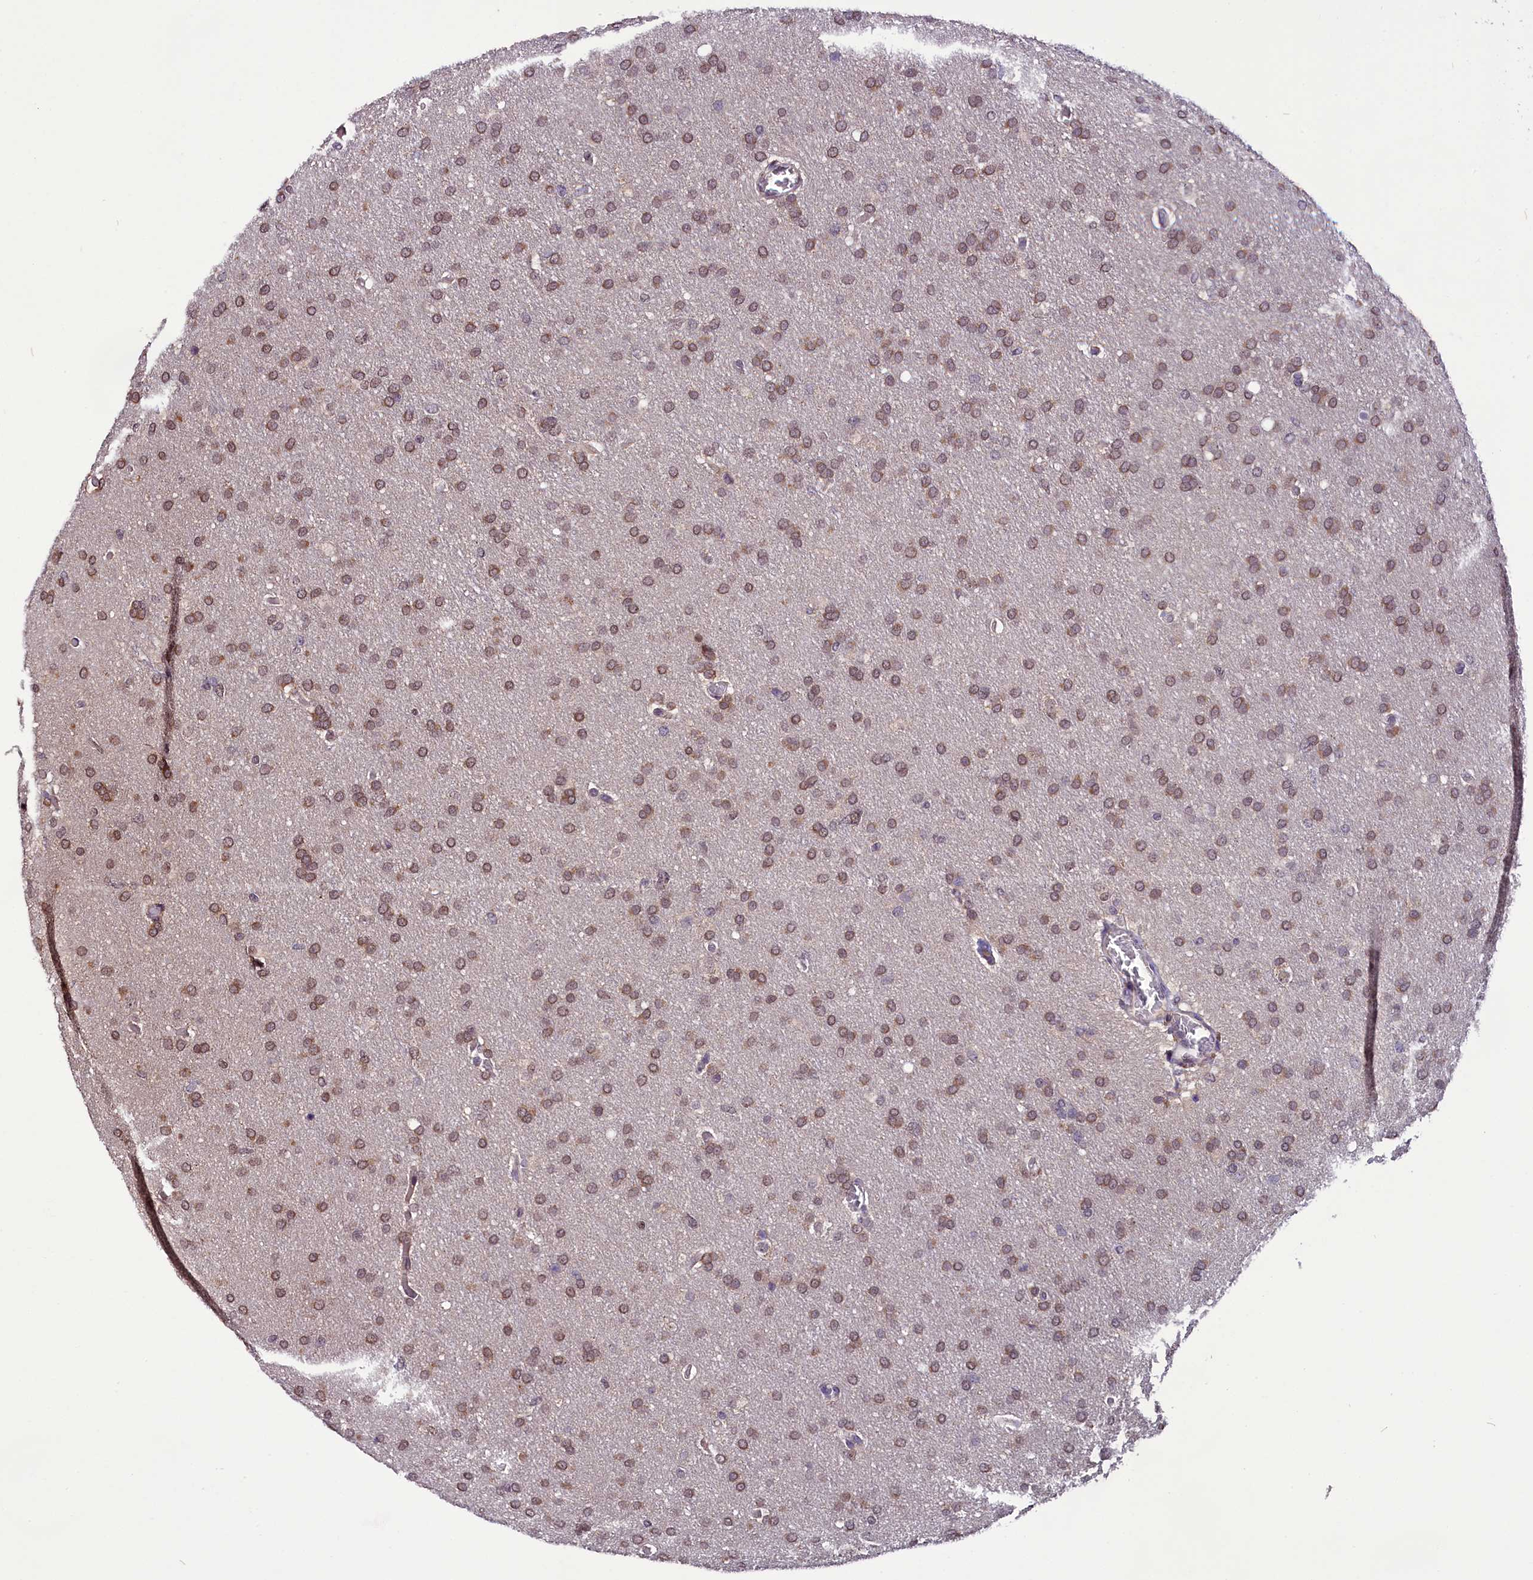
{"staining": {"intensity": "moderate", "quantity": ">75%", "location": "nuclear"}, "tissue": "glioma", "cell_type": "Tumor cells", "image_type": "cancer", "snomed": [{"axis": "morphology", "description": "Glioma, malignant, High grade"}, {"axis": "topography", "description": "Cerebral cortex"}], "caption": "An immunohistochemistry (IHC) histopathology image of tumor tissue is shown. Protein staining in brown highlights moderate nuclear positivity in malignant glioma (high-grade) within tumor cells. (DAB IHC, brown staining for protein, blue staining for nuclei).", "gene": "RPUSD2", "patient": {"sex": "female", "age": 36}}